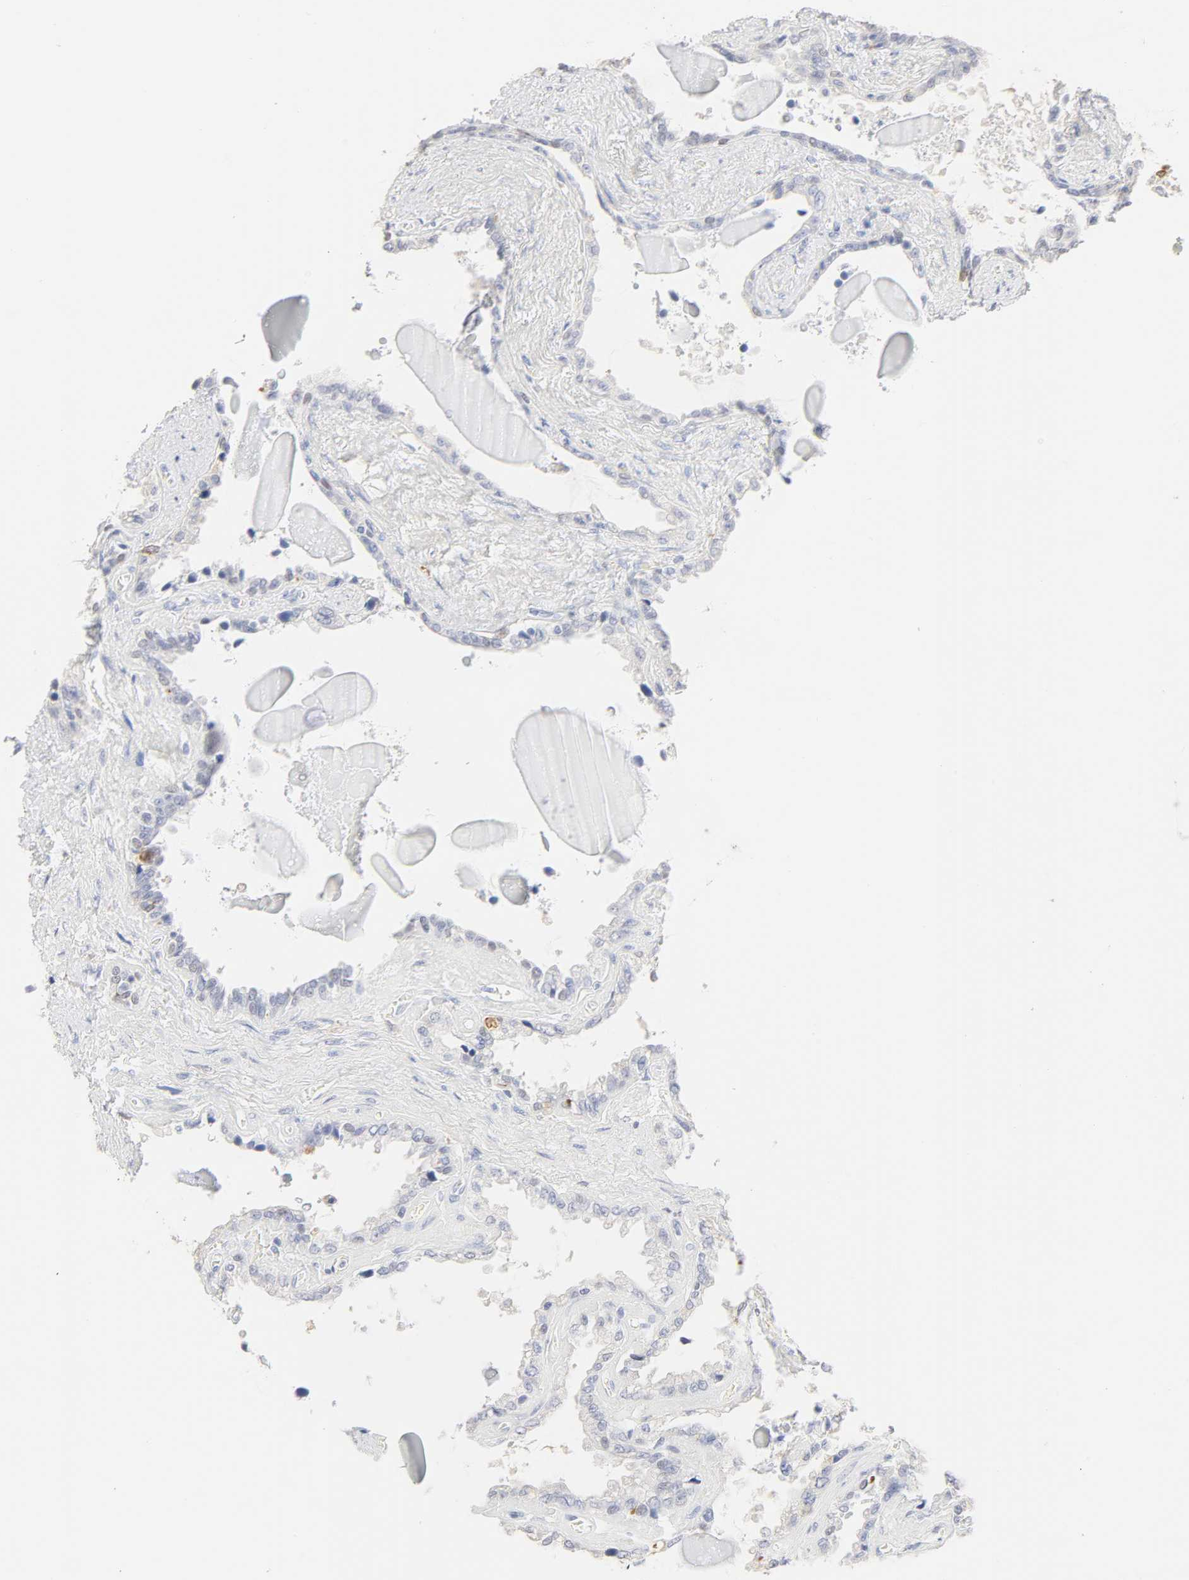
{"staining": {"intensity": "moderate", "quantity": "25%-75%", "location": "cytoplasmic/membranous"}, "tissue": "seminal vesicle", "cell_type": "Glandular cells", "image_type": "normal", "snomed": [{"axis": "morphology", "description": "Normal tissue, NOS"}, {"axis": "morphology", "description": "Inflammation, NOS"}, {"axis": "topography", "description": "Urinary bladder"}, {"axis": "topography", "description": "Prostate"}, {"axis": "topography", "description": "Seminal veicle"}], "caption": "Moderate cytoplasmic/membranous protein positivity is seen in about 25%-75% of glandular cells in seminal vesicle. (DAB = brown stain, brightfield microscopy at high magnification).", "gene": "FCGBP", "patient": {"sex": "male", "age": 82}}